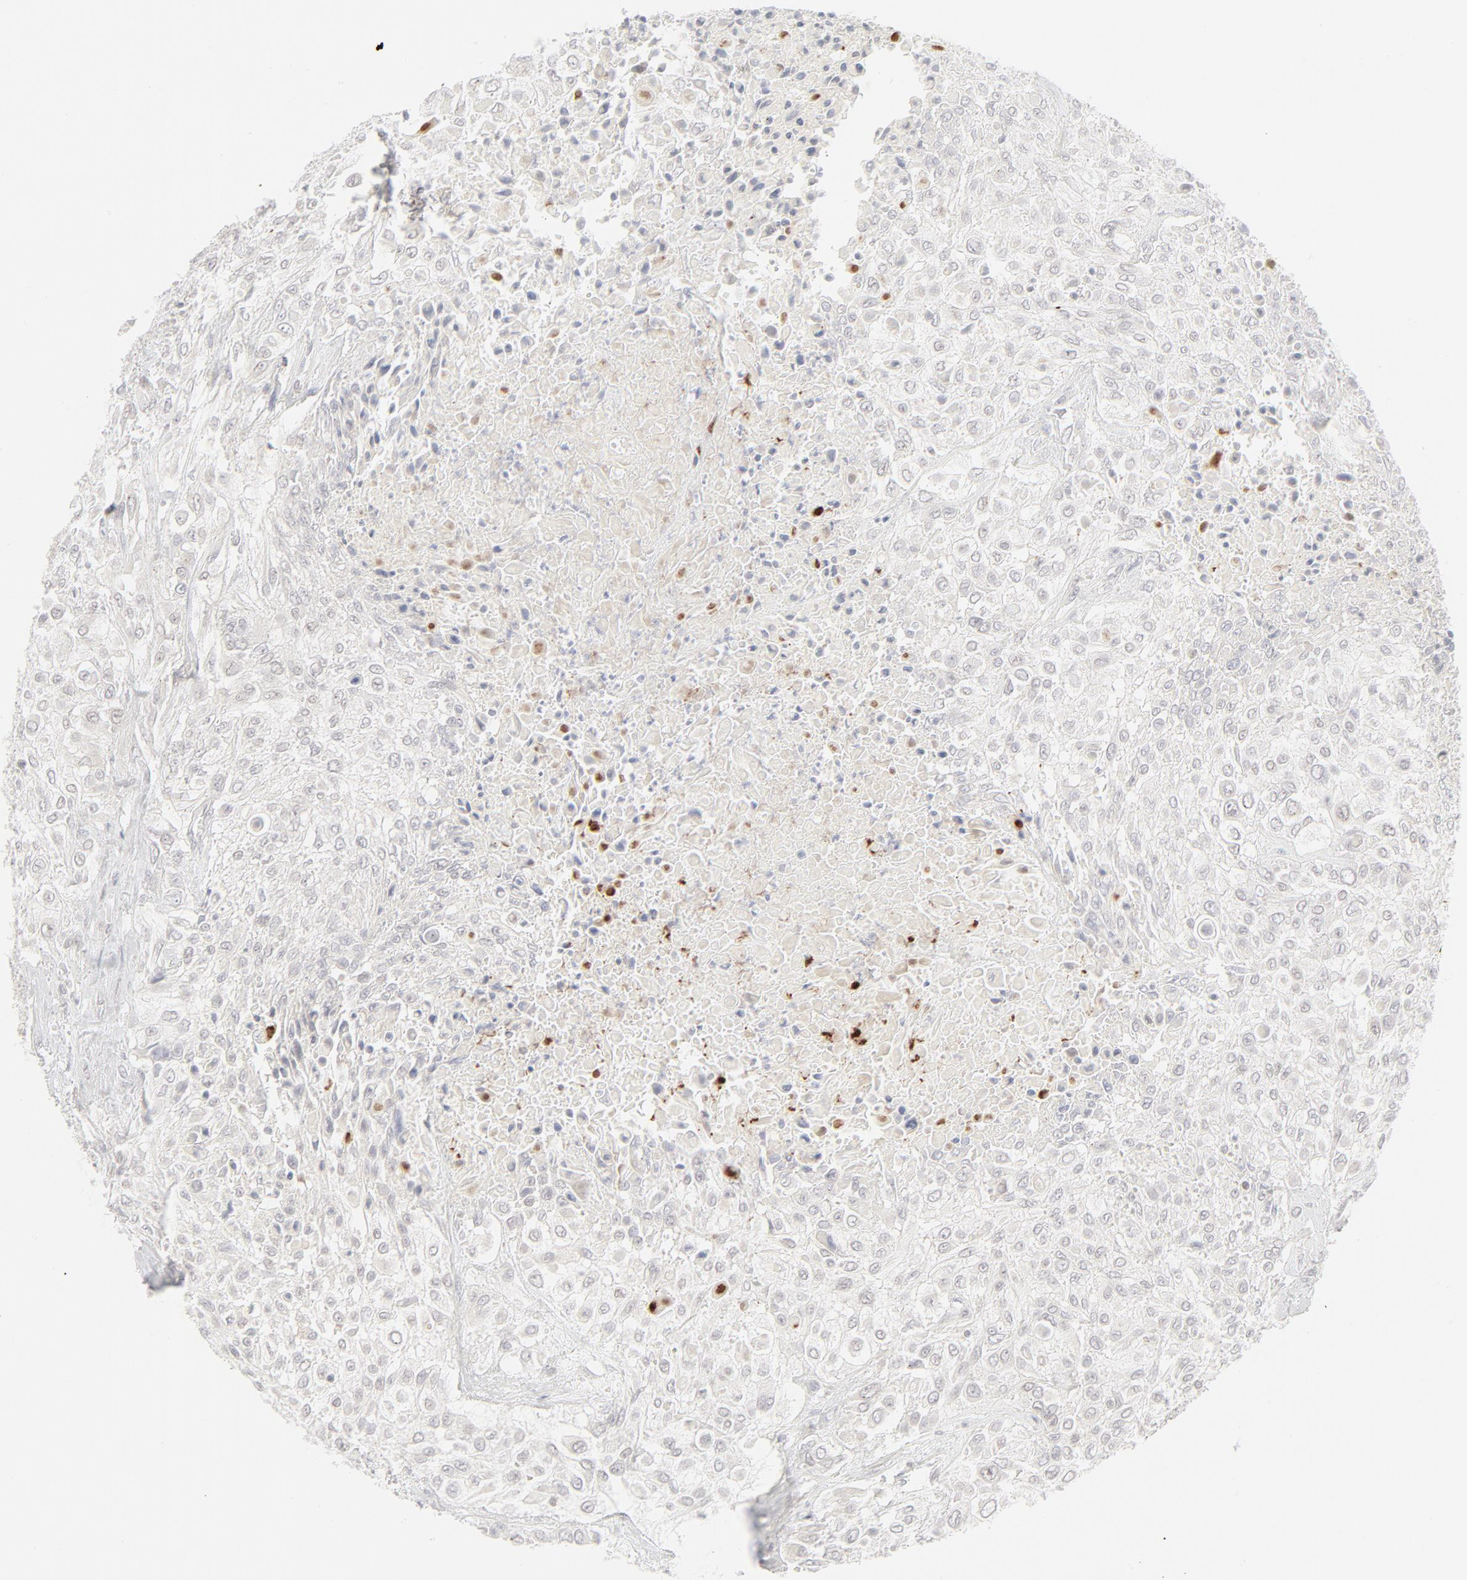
{"staining": {"intensity": "negative", "quantity": "none", "location": "none"}, "tissue": "urothelial cancer", "cell_type": "Tumor cells", "image_type": "cancer", "snomed": [{"axis": "morphology", "description": "Urothelial carcinoma, High grade"}, {"axis": "topography", "description": "Urinary bladder"}], "caption": "Tumor cells are negative for brown protein staining in urothelial cancer.", "gene": "PRKCB", "patient": {"sex": "male", "age": 57}}